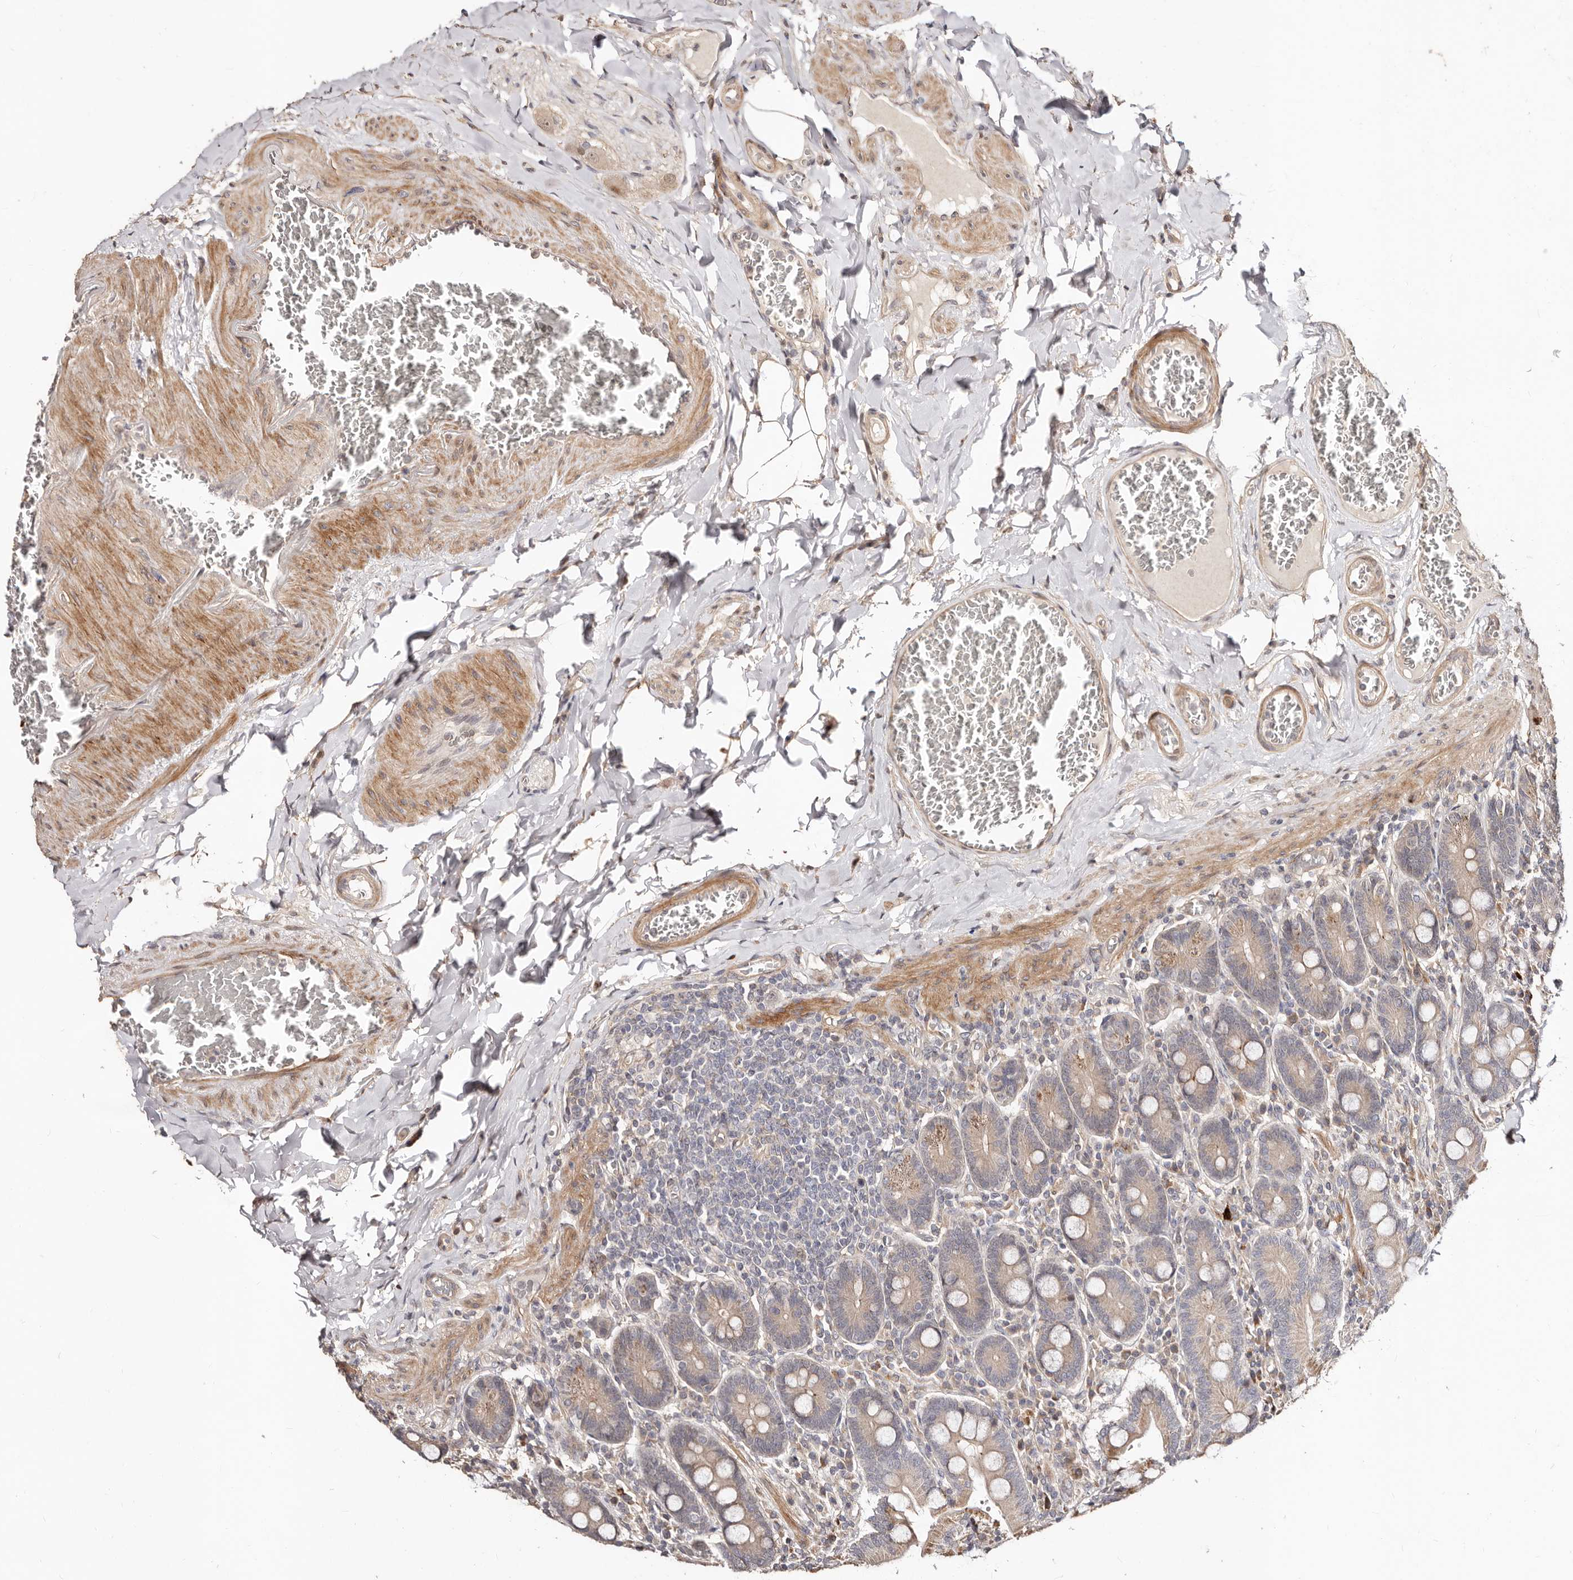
{"staining": {"intensity": "strong", "quantity": ">75%", "location": "cytoplasmic/membranous"}, "tissue": "duodenum", "cell_type": "Glandular cells", "image_type": "normal", "snomed": [{"axis": "morphology", "description": "Normal tissue, NOS"}, {"axis": "topography", "description": "Duodenum"}], "caption": "A photomicrograph showing strong cytoplasmic/membranous staining in about >75% of glandular cells in benign duodenum, as visualized by brown immunohistochemical staining.", "gene": "APOL6", "patient": {"sex": "female", "age": 62}}